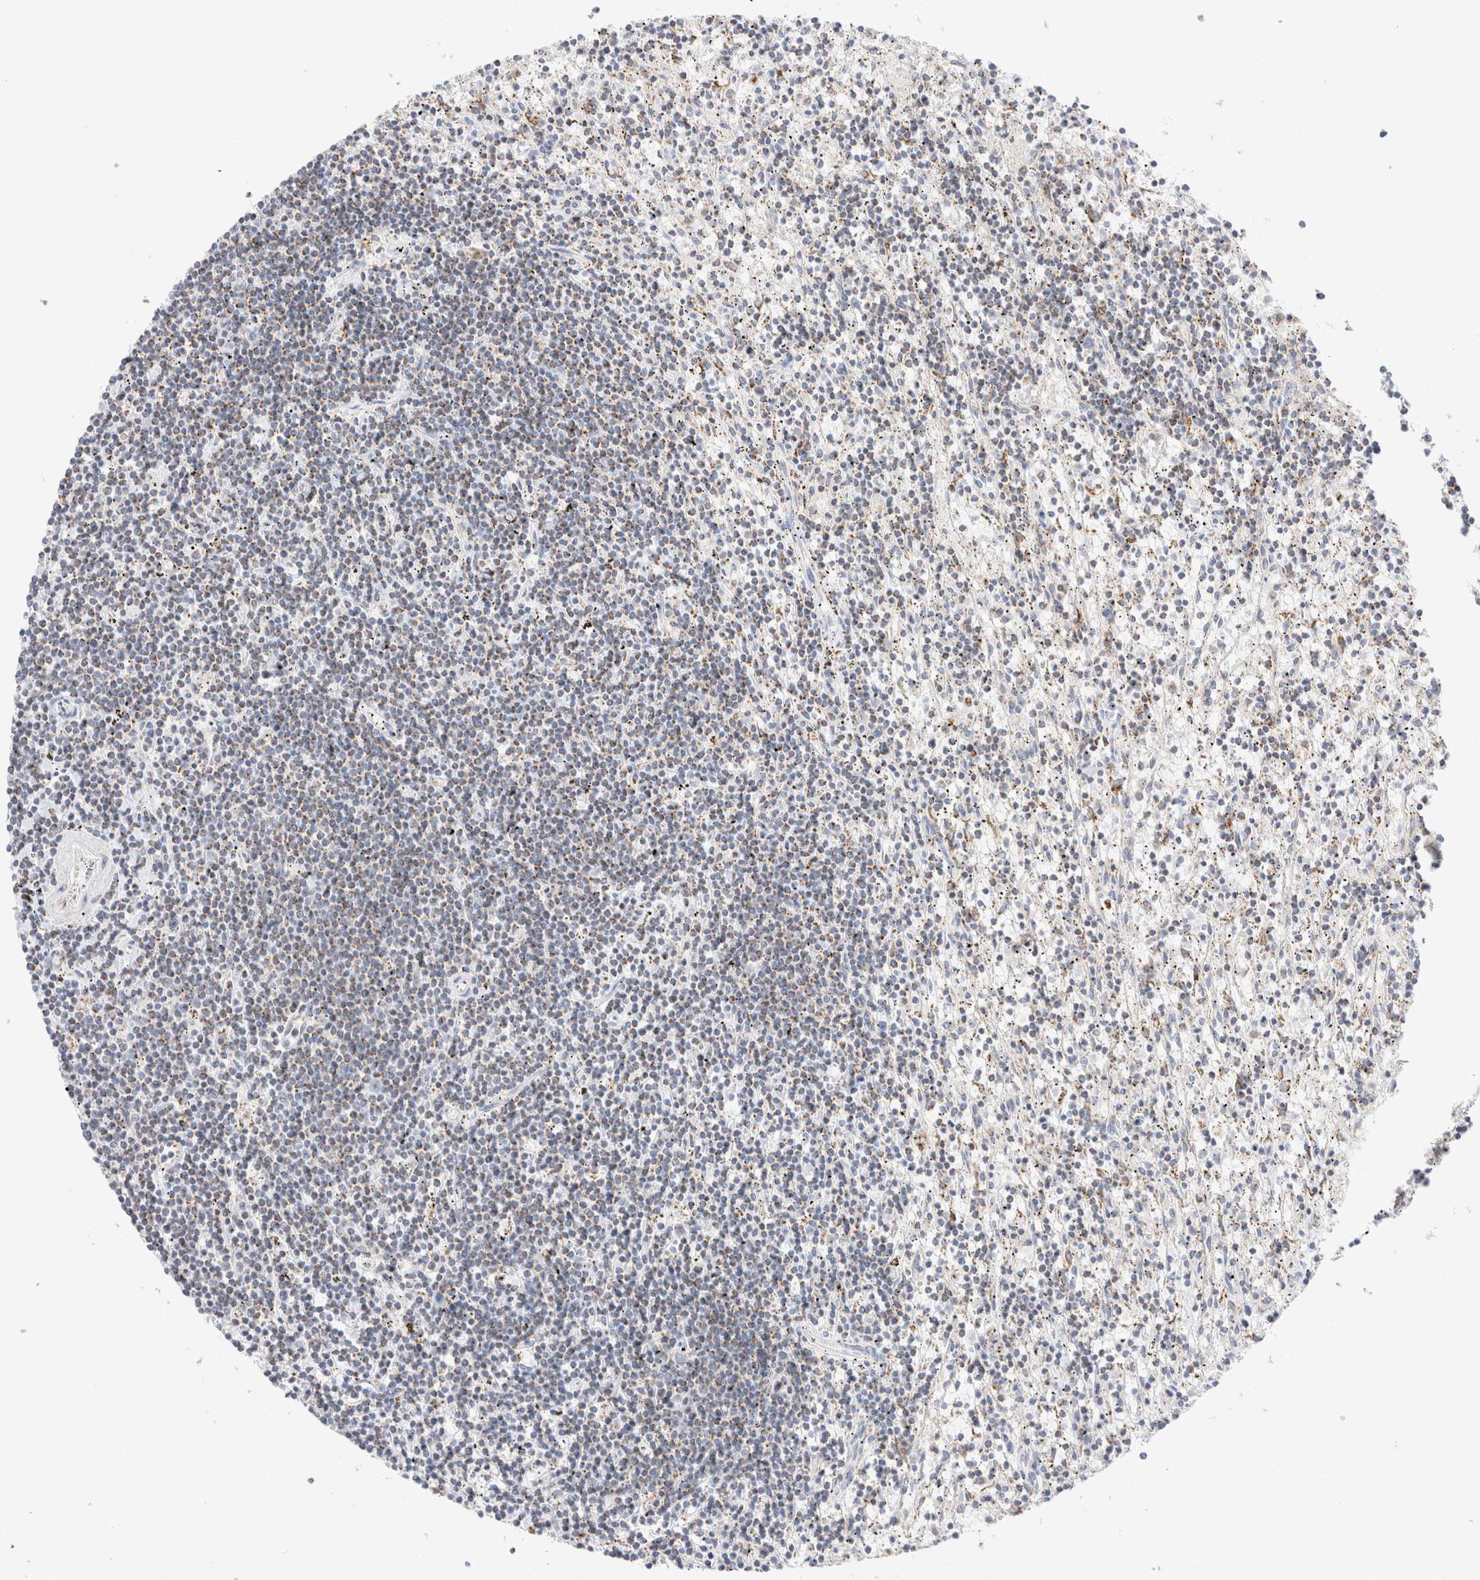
{"staining": {"intensity": "weak", "quantity": ">75%", "location": "cytoplasmic/membranous"}, "tissue": "lymphoma", "cell_type": "Tumor cells", "image_type": "cancer", "snomed": [{"axis": "morphology", "description": "Malignant lymphoma, non-Hodgkin's type, Low grade"}, {"axis": "topography", "description": "Spleen"}], "caption": "This histopathology image shows lymphoma stained with immunohistochemistry to label a protein in brown. The cytoplasmic/membranous of tumor cells show weak positivity for the protein. Nuclei are counter-stained blue.", "gene": "ATP6V1C1", "patient": {"sex": "male", "age": 76}}